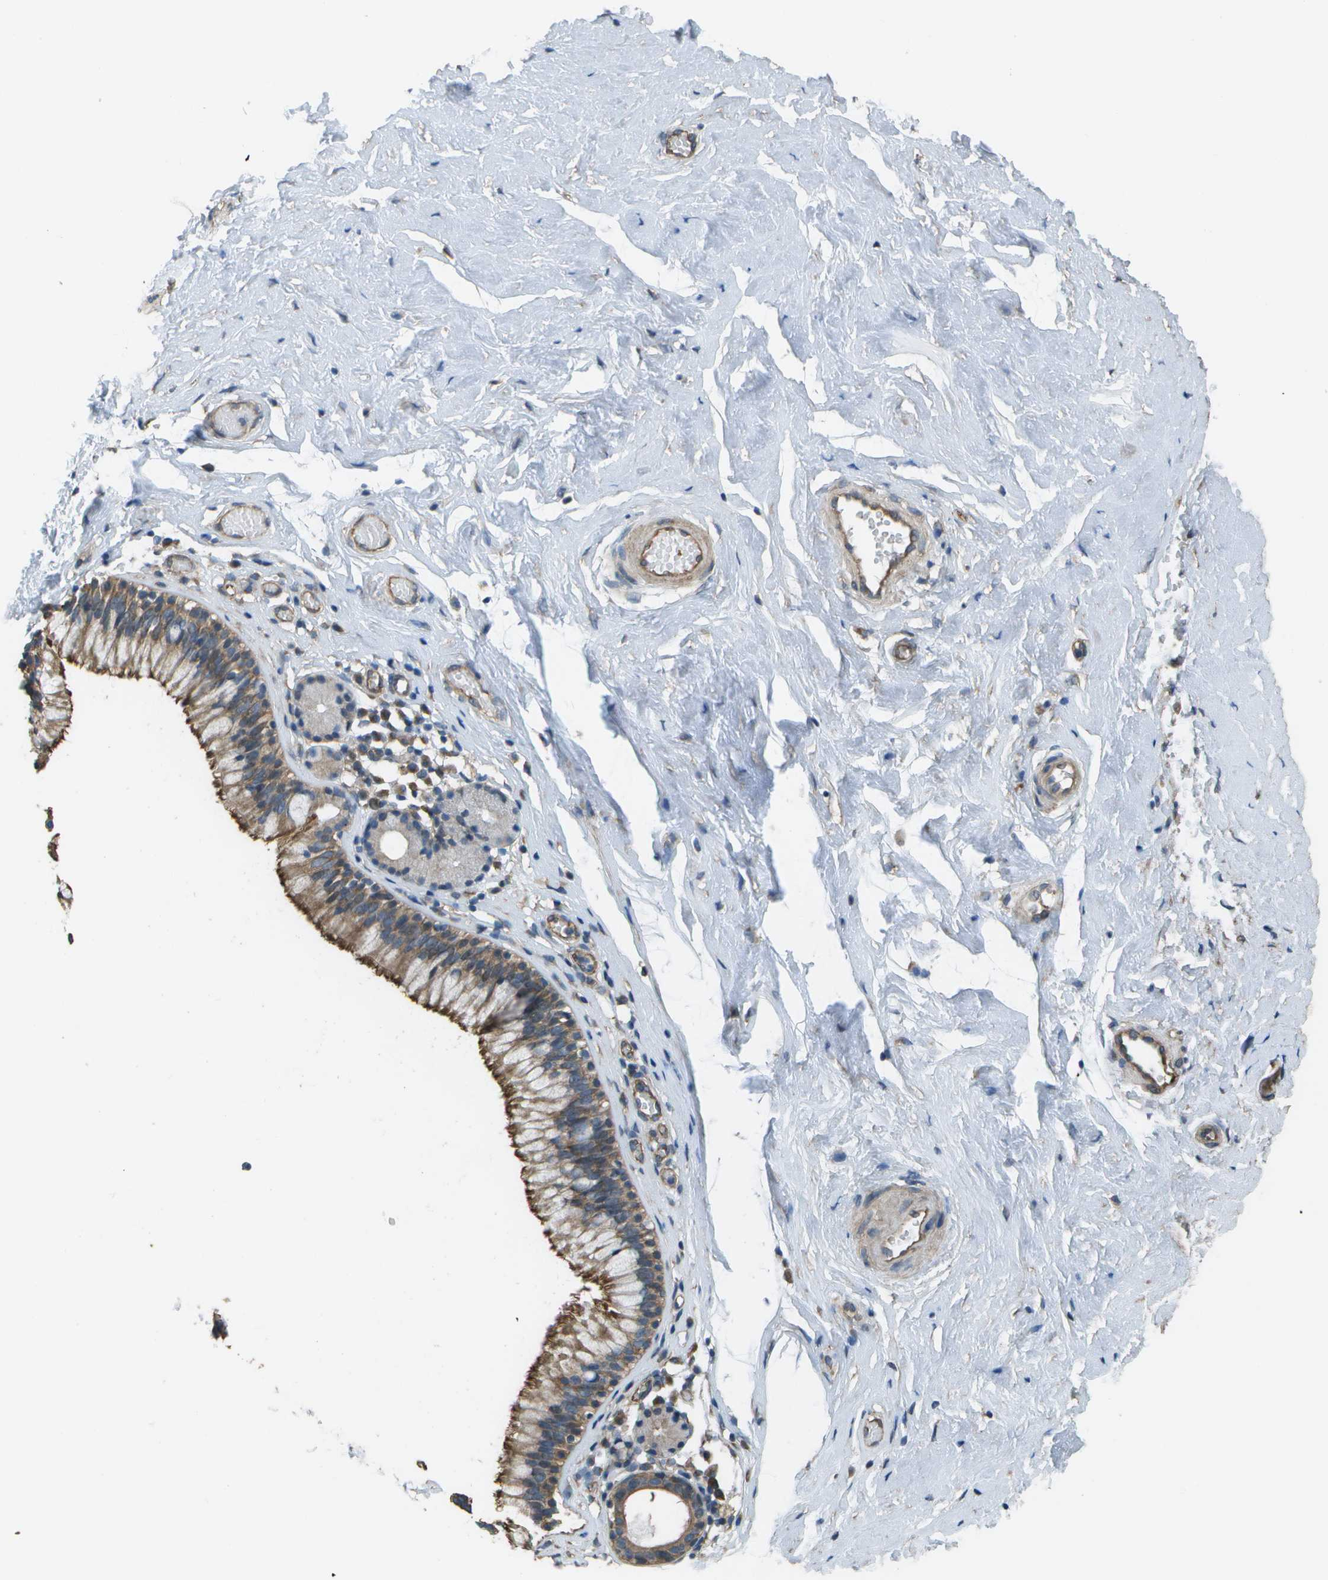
{"staining": {"intensity": "moderate", "quantity": ">75%", "location": "cytoplasmic/membranous"}, "tissue": "nasopharynx", "cell_type": "Respiratory epithelial cells", "image_type": "normal", "snomed": [{"axis": "morphology", "description": "Normal tissue, NOS"}, {"axis": "morphology", "description": "Inflammation, NOS"}, {"axis": "topography", "description": "Nasopharynx"}], "caption": "High-power microscopy captured an immunohistochemistry (IHC) photomicrograph of benign nasopharynx, revealing moderate cytoplasmic/membranous staining in approximately >75% of respiratory epithelial cells. The staining was performed using DAB to visualize the protein expression in brown, while the nuclei were stained in blue with hematoxylin (Magnification: 20x).", "gene": "CLNS1A", "patient": {"sex": "male", "age": 48}}